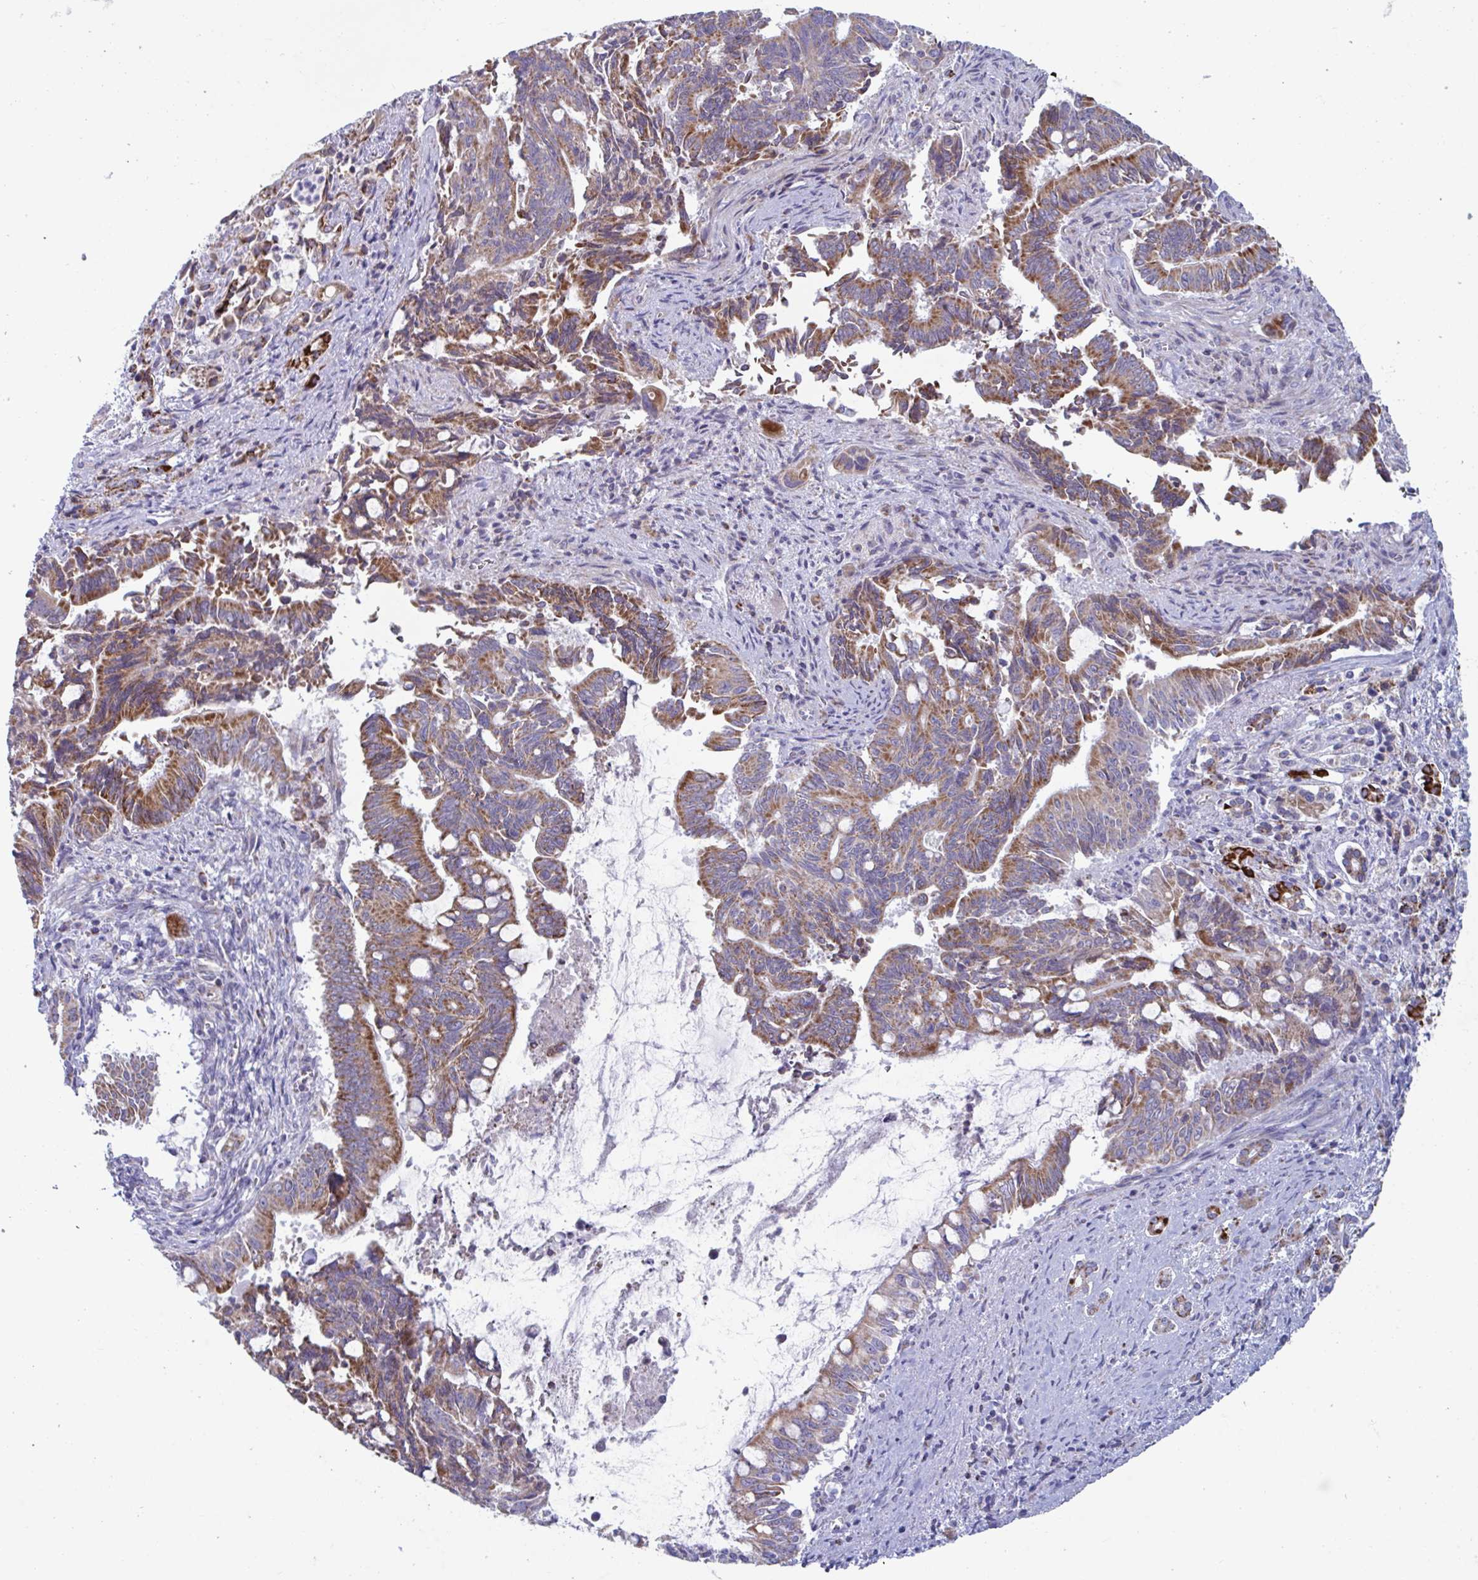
{"staining": {"intensity": "moderate", "quantity": ">75%", "location": "cytoplasmic/membranous"}, "tissue": "pancreatic cancer", "cell_type": "Tumor cells", "image_type": "cancer", "snomed": [{"axis": "morphology", "description": "Adenocarcinoma, NOS"}, {"axis": "topography", "description": "Pancreas"}], "caption": "Human pancreatic cancer (adenocarcinoma) stained with a brown dye demonstrates moderate cytoplasmic/membranous positive staining in approximately >75% of tumor cells.", "gene": "BCAT2", "patient": {"sex": "male", "age": 68}}